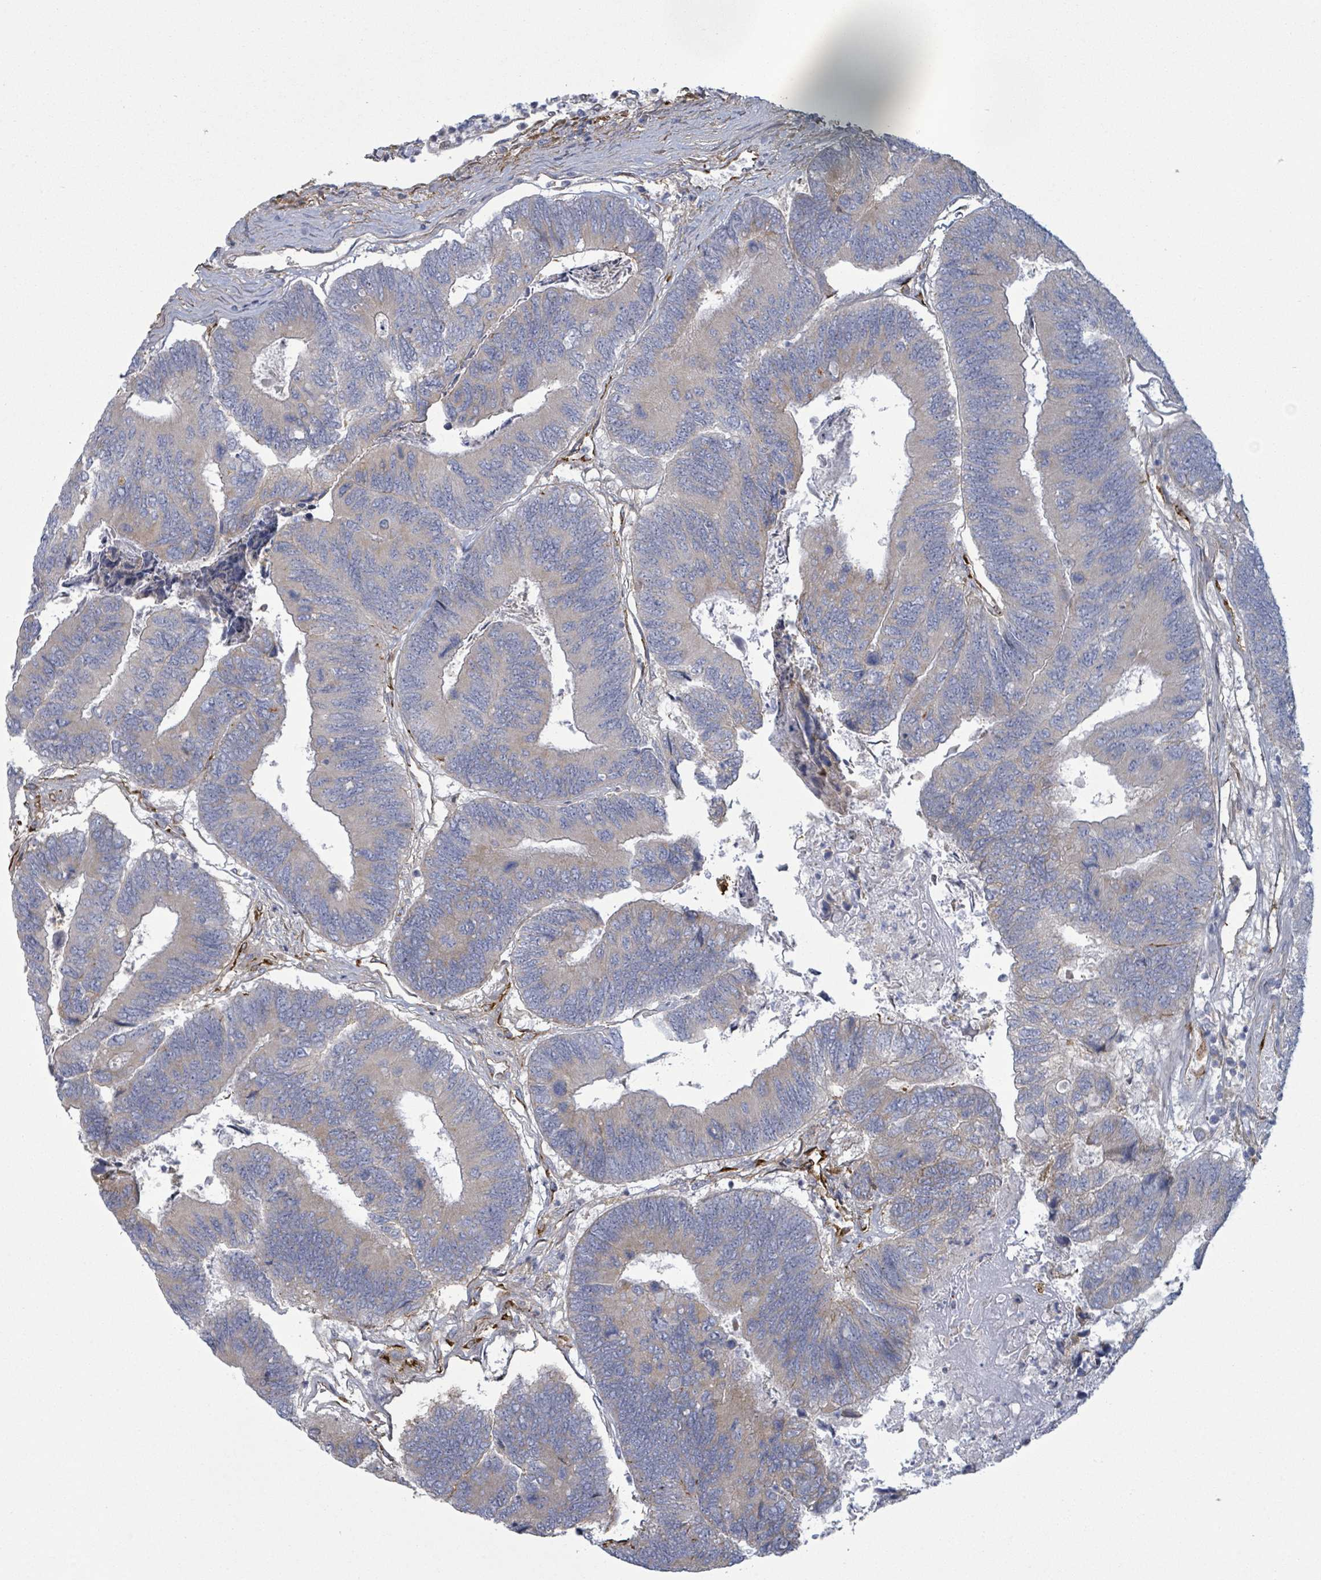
{"staining": {"intensity": "weak", "quantity": "<25%", "location": "cytoplasmic/membranous"}, "tissue": "colorectal cancer", "cell_type": "Tumor cells", "image_type": "cancer", "snomed": [{"axis": "morphology", "description": "Adenocarcinoma, NOS"}, {"axis": "topography", "description": "Colon"}], "caption": "Immunohistochemistry of adenocarcinoma (colorectal) reveals no positivity in tumor cells.", "gene": "COL13A1", "patient": {"sex": "female", "age": 67}}